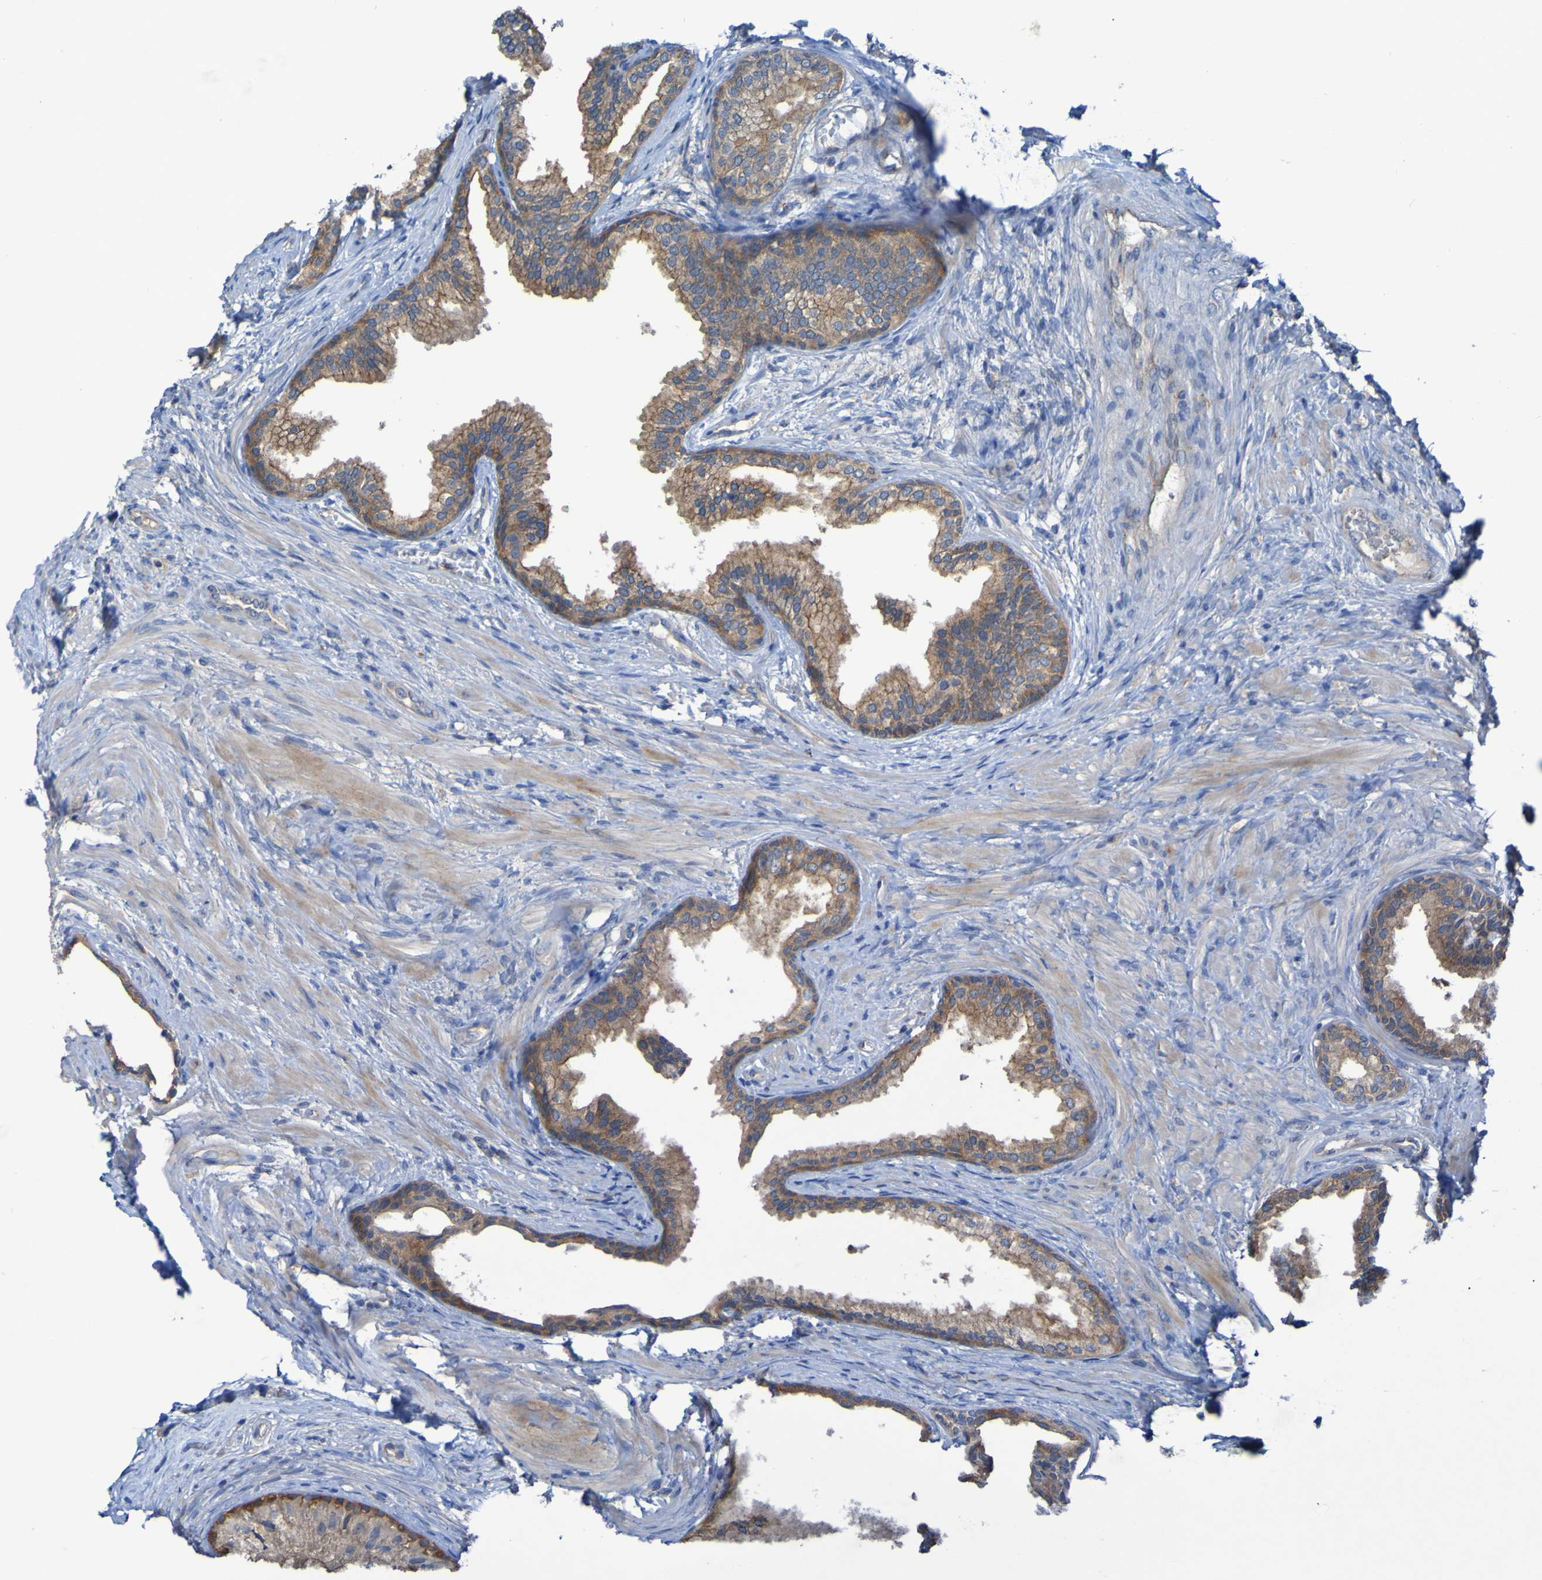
{"staining": {"intensity": "moderate", "quantity": ">75%", "location": "cytoplasmic/membranous"}, "tissue": "prostate", "cell_type": "Glandular cells", "image_type": "normal", "snomed": [{"axis": "morphology", "description": "Normal tissue, NOS"}, {"axis": "topography", "description": "Prostate"}], "caption": "Approximately >75% of glandular cells in normal prostate reveal moderate cytoplasmic/membranous protein staining as visualized by brown immunohistochemical staining.", "gene": "ARHGEF16", "patient": {"sex": "male", "age": 76}}